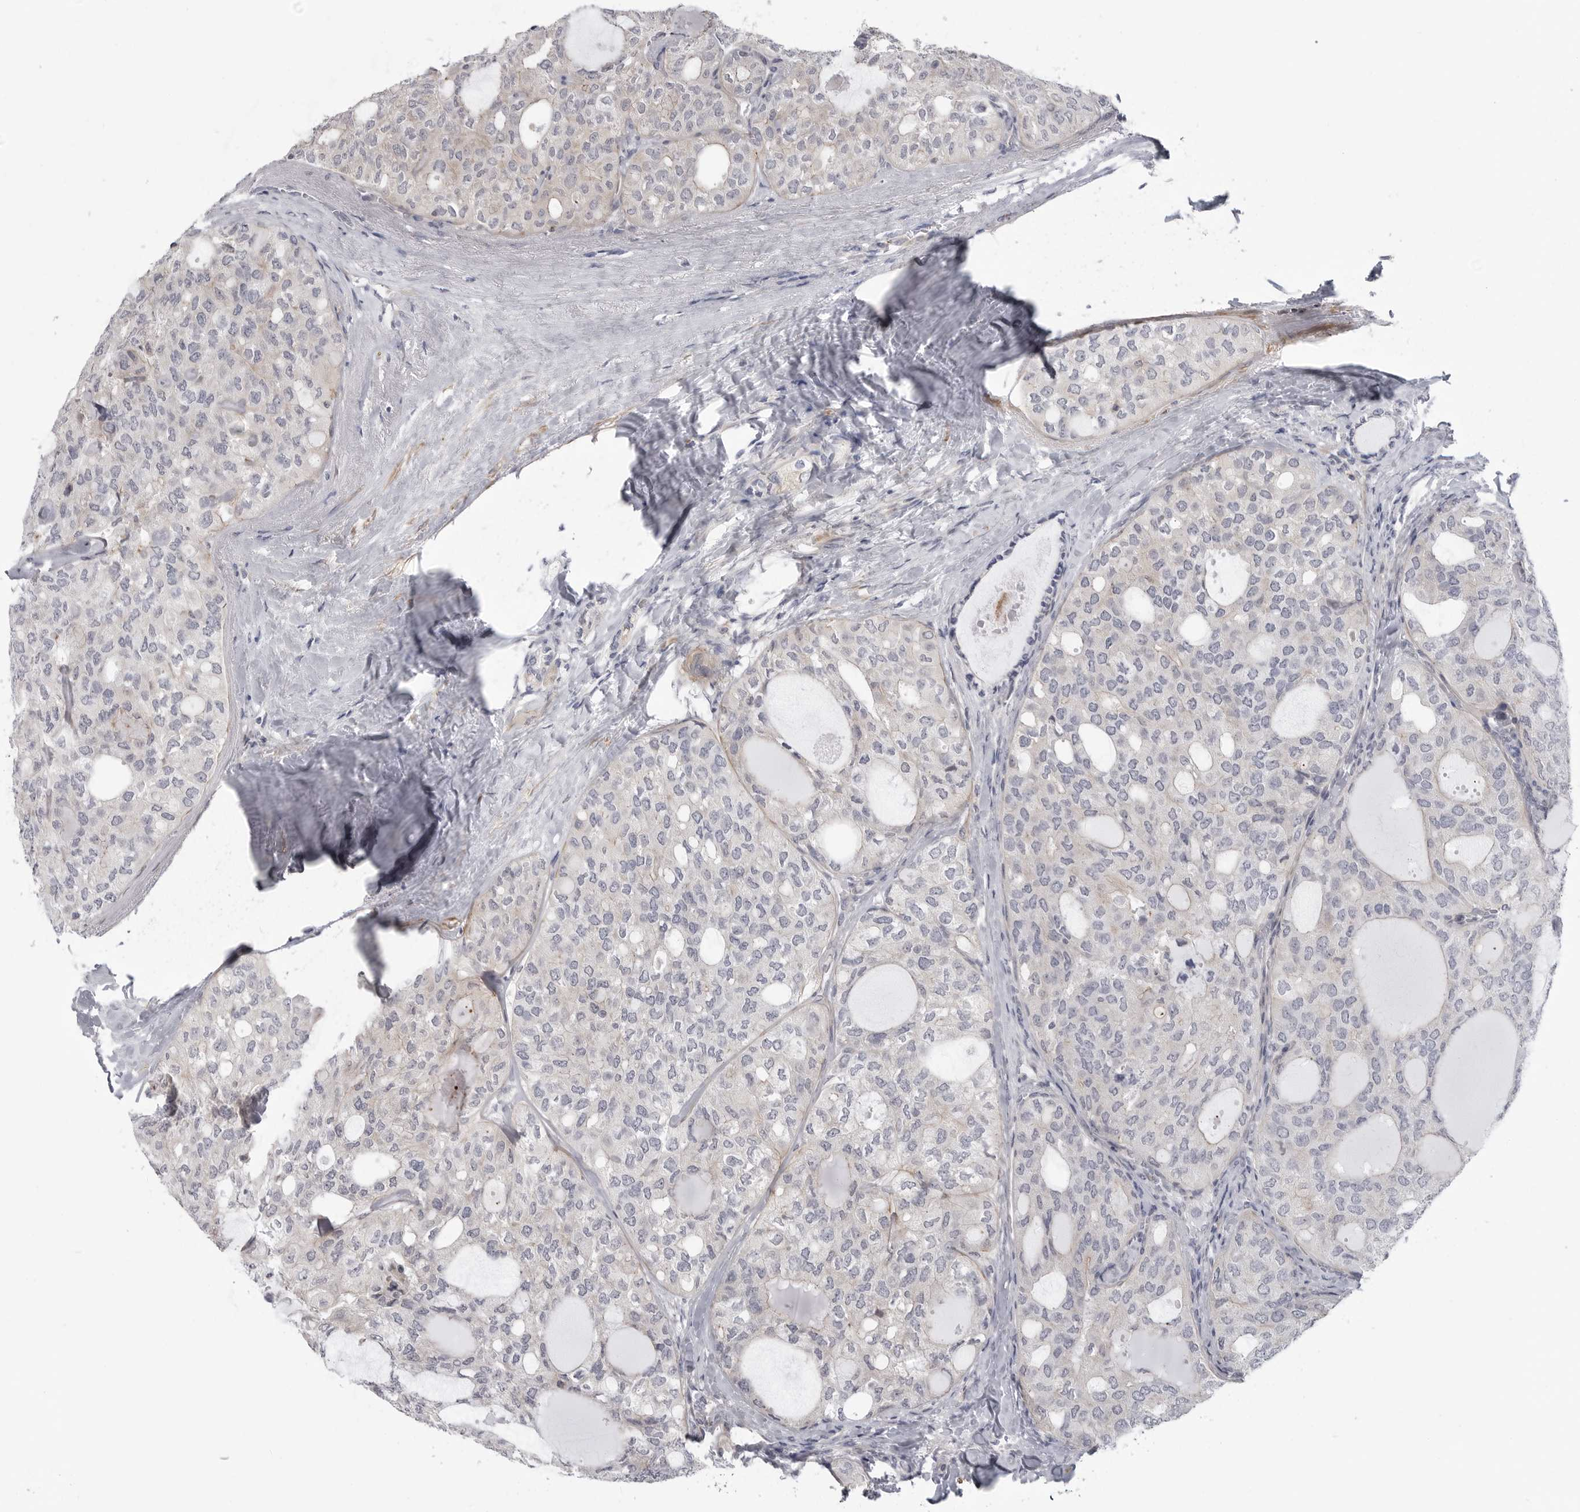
{"staining": {"intensity": "negative", "quantity": "none", "location": "none"}, "tissue": "thyroid cancer", "cell_type": "Tumor cells", "image_type": "cancer", "snomed": [{"axis": "morphology", "description": "Follicular adenoma carcinoma, NOS"}, {"axis": "topography", "description": "Thyroid gland"}], "caption": "Image shows no protein staining in tumor cells of thyroid cancer tissue.", "gene": "SCP2", "patient": {"sex": "male", "age": 75}}